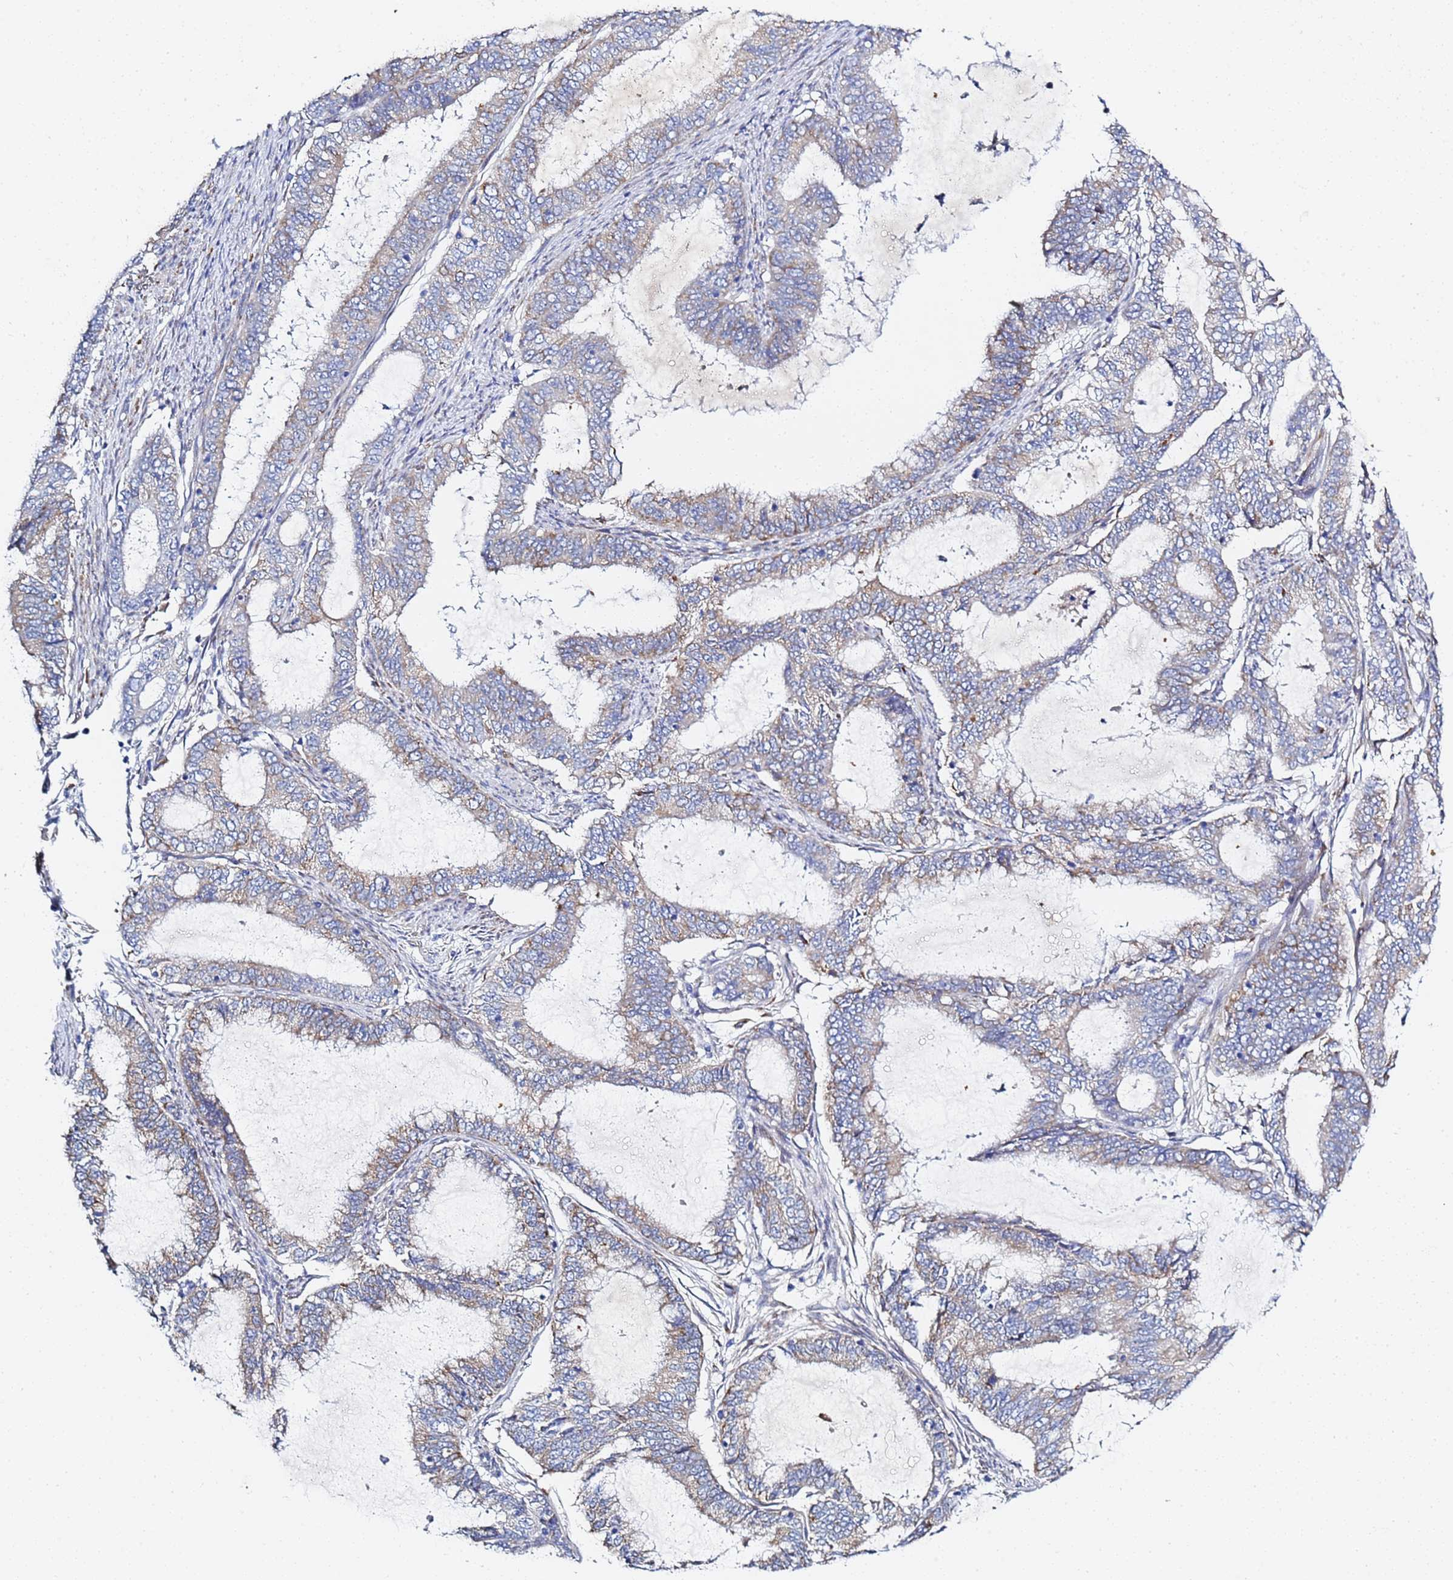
{"staining": {"intensity": "moderate", "quantity": "<25%", "location": "cytoplasmic/membranous"}, "tissue": "endometrial cancer", "cell_type": "Tumor cells", "image_type": "cancer", "snomed": [{"axis": "morphology", "description": "Adenocarcinoma, NOS"}, {"axis": "topography", "description": "Endometrium"}], "caption": "There is low levels of moderate cytoplasmic/membranous positivity in tumor cells of adenocarcinoma (endometrial), as demonstrated by immunohistochemical staining (brown color).", "gene": "GDAP2", "patient": {"sex": "female", "age": 51}}